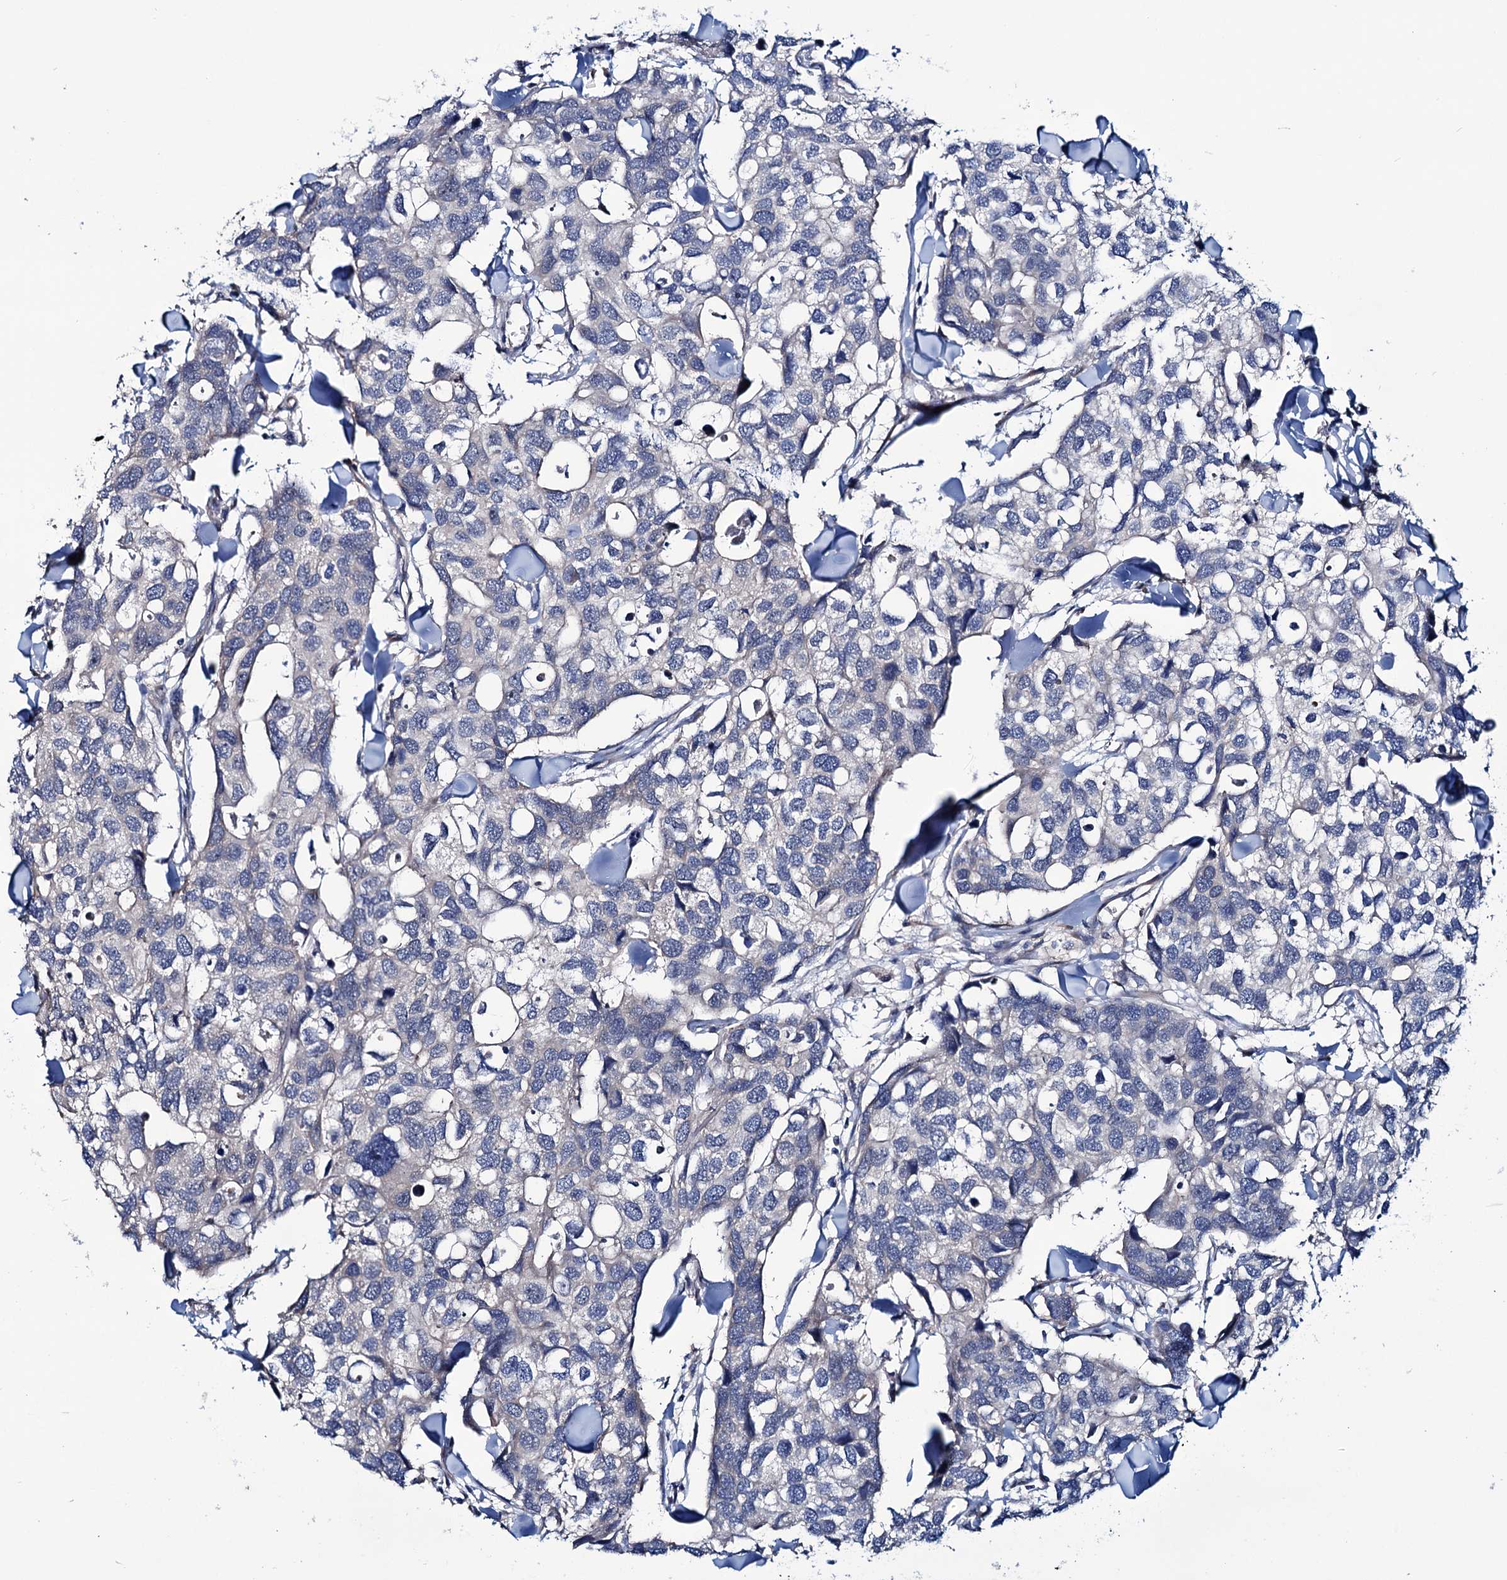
{"staining": {"intensity": "negative", "quantity": "none", "location": "none"}, "tissue": "breast cancer", "cell_type": "Tumor cells", "image_type": "cancer", "snomed": [{"axis": "morphology", "description": "Duct carcinoma"}, {"axis": "topography", "description": "Breast"}], "caption": "Histopathology image shows no protein positivity in tumor cells of invasive ductal carcinoma (breast) tissue.", "gene": "EYA4", "patient": {"sex": "female", "age": 83}}